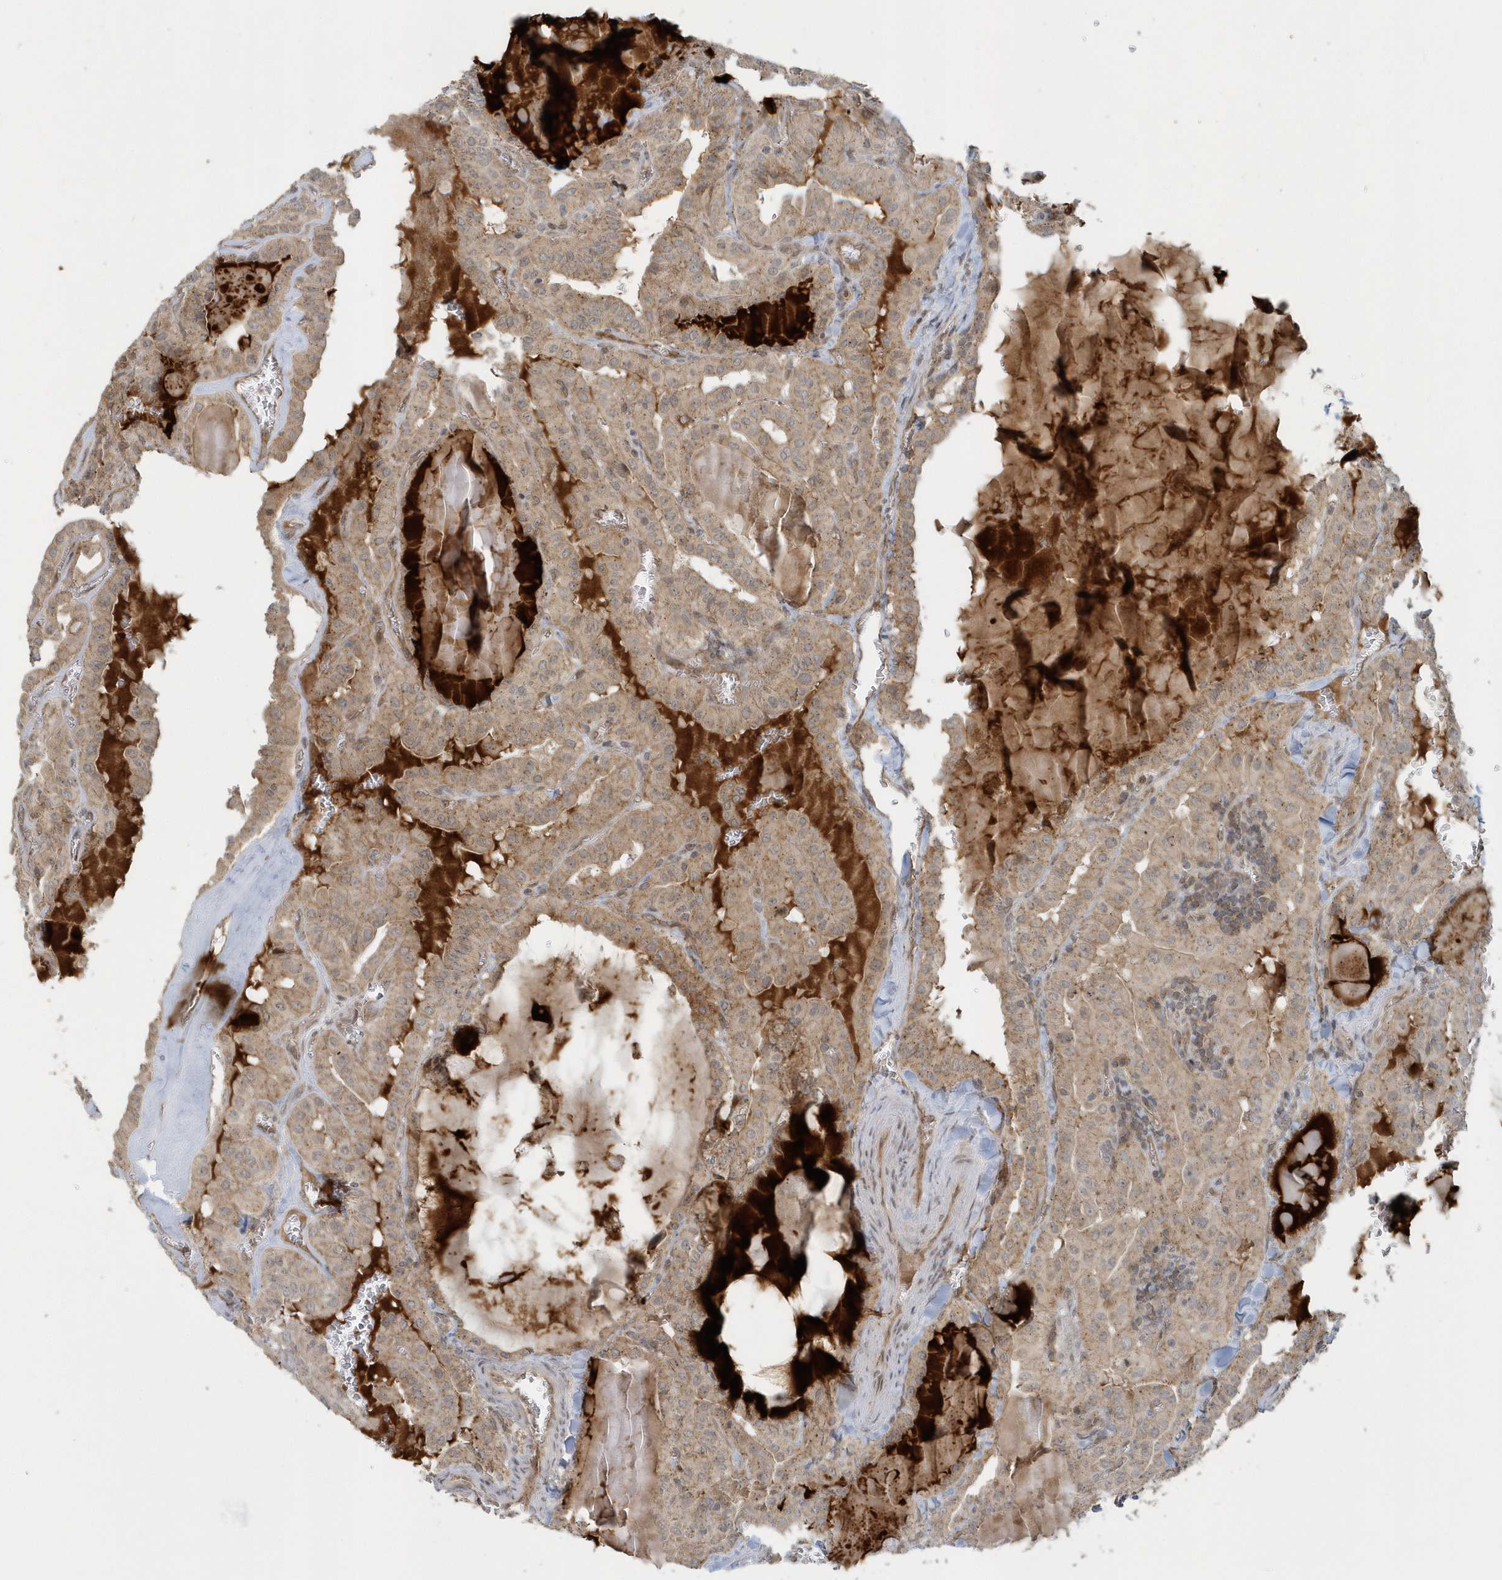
{"staining": {"intensity": "moderate", "quantity": ">75%", "location": "cytoplasmic/membranous"}, "tissue": "thyroid cancer", "cell_type": "Tumor cells", "image_type": "cancer", "snomed": [{"axis": "morphology", "description": "Papillary adenocarcinoma, NOS"}, {"axis": "topography", "description": "Thyroid gland"}], "caption": "Immunohistochemical staining of papillary adenocarcinoma (thyroid) shows medium levels of moderate cytoplasmic/membranous staining in about >75% of tumor cells.", "gene": "STIM2", "patient": {"sex": "male", "age": 52}}